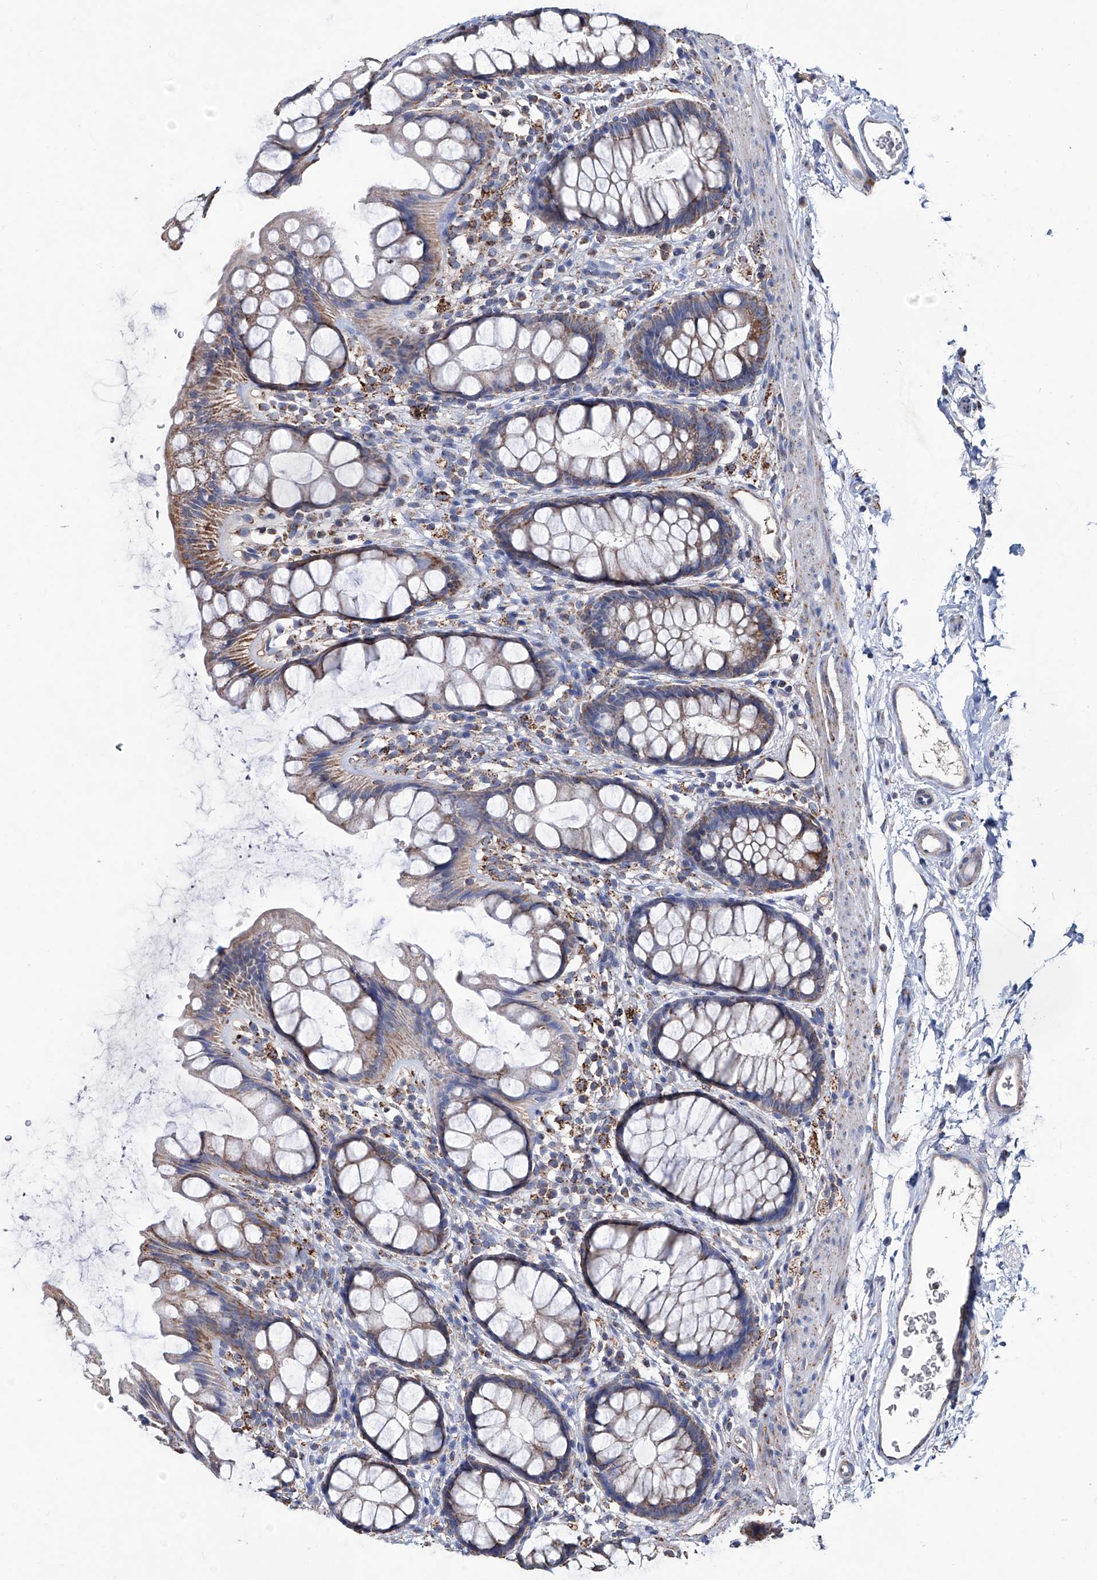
{"staining": {"intensity": "weak", "quantity": "25%-75%", "location": "cytoplasmic/membranous"}, "tissue": "rectum", "cell_type": "Glandular cells", "image_type": "normal", "snomed": [{"axis": "morphology", "description": "Normal tissue, NOS"}, {"axis": "topography", "description": "Rectum"}], "caption": "Immunohistochemical staining of unremarkable human rectum reveals low levels of weak cytoplasmic/membranous staining in about 25%-75% of glandular cells. (DAB (3,3'-diaminobenzidine) IHC, brown staining for protein, blue staining for nuclei).", "gene": "NHS", "patient": {"sex": "female", "age": 65}}